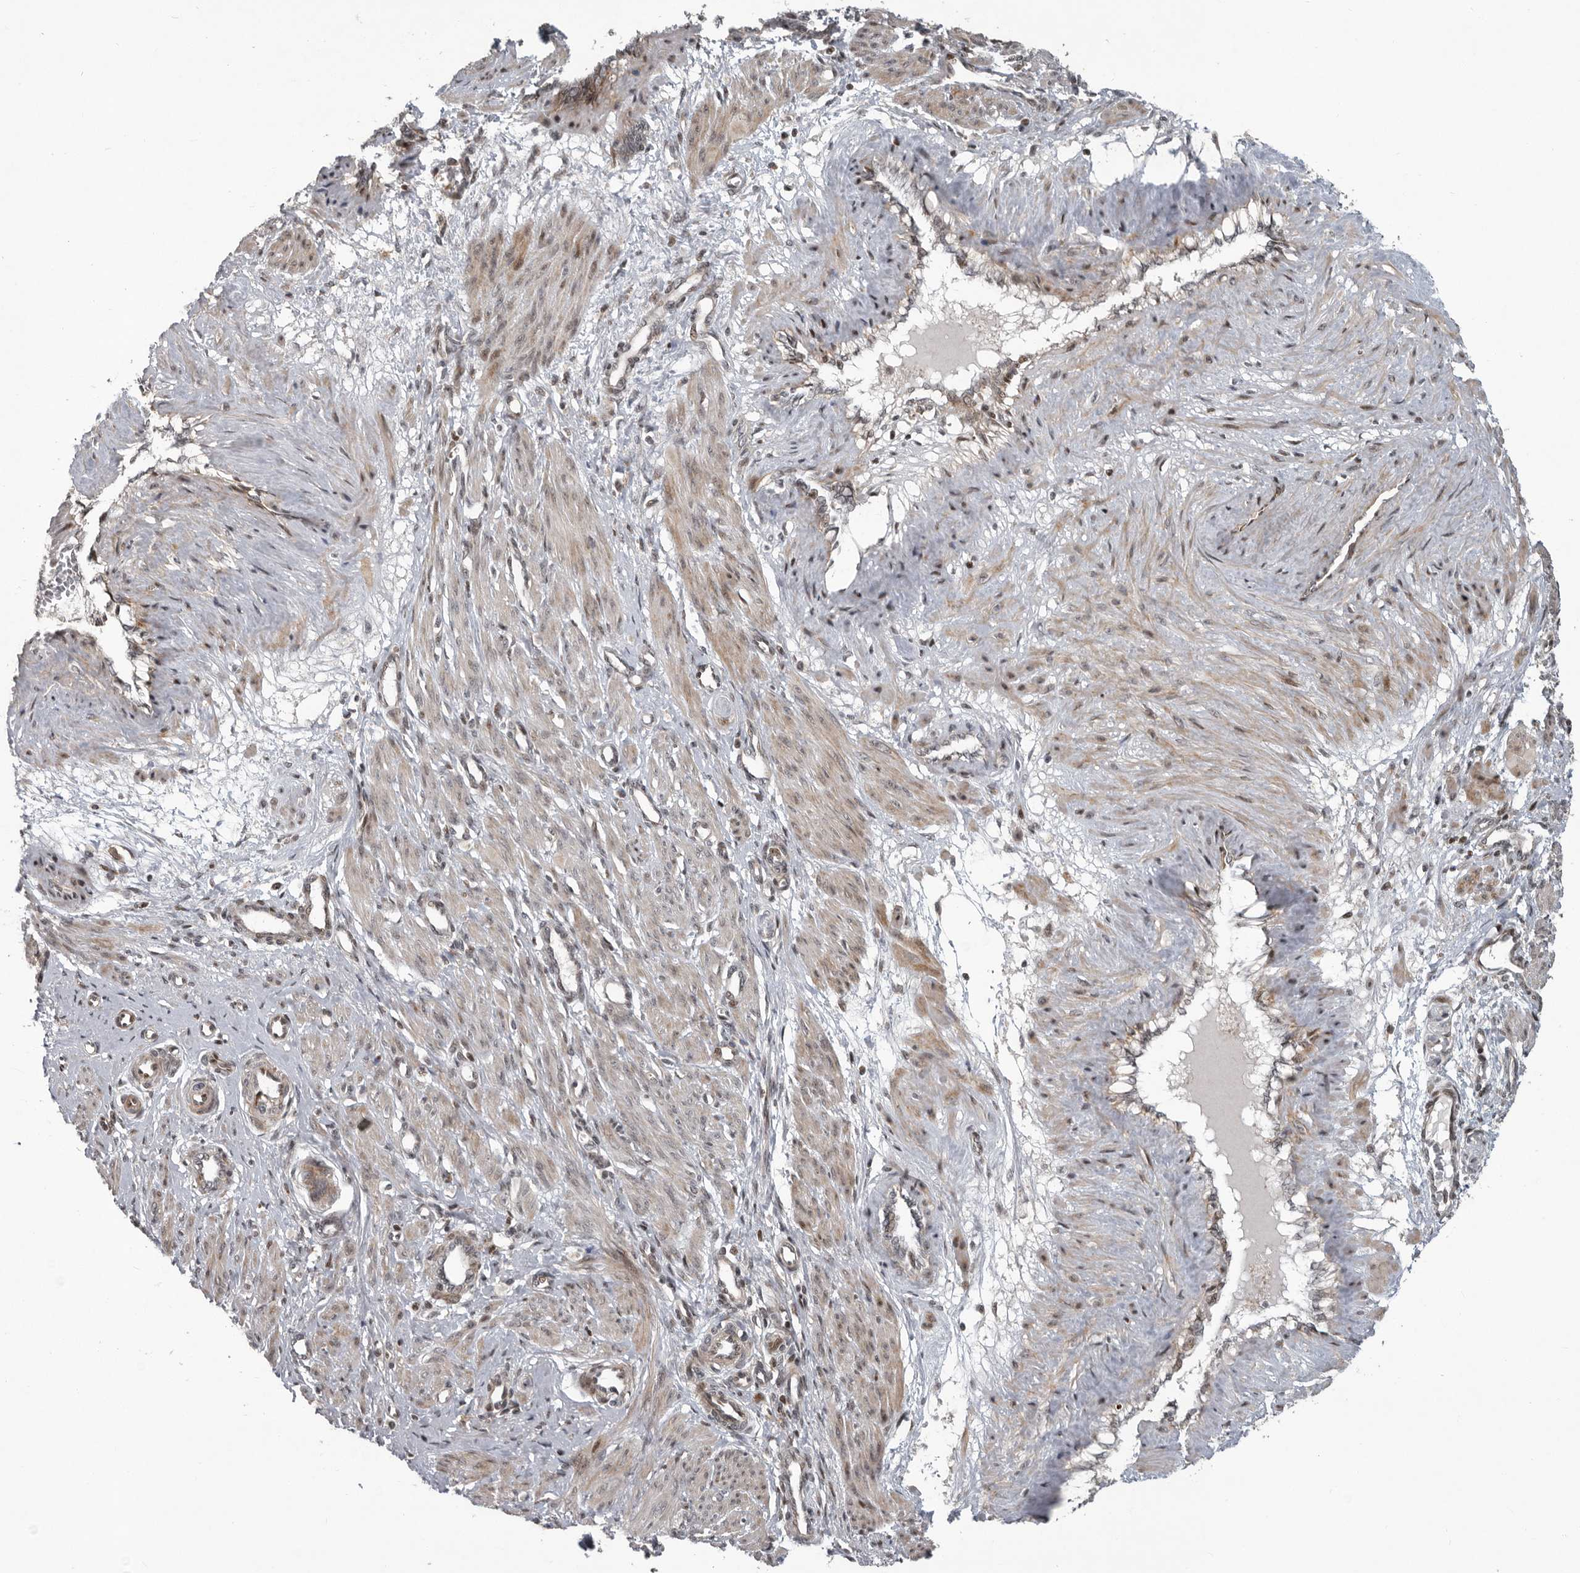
{"staining": {"intensity": "weak", "quantity": ">75%", "location": "nuclear"}, "tissue": "smooth muscle", "cell_type": "Smooth muscle cells", "image_type": "normal", "snomed": [{"axis": "morphology", "description": "Normal tissue, NOS"}, {"axis": "topography", "description": "Endometrium"}], "caption": "Immunohistochemistry (DAB) staining of normal smooth muscle demonstrates weak nuclear protein positivity in about >75% of smooth muscle cells.", "gene": "RABIF", "patient": {"sex": "female", "age": 33}}